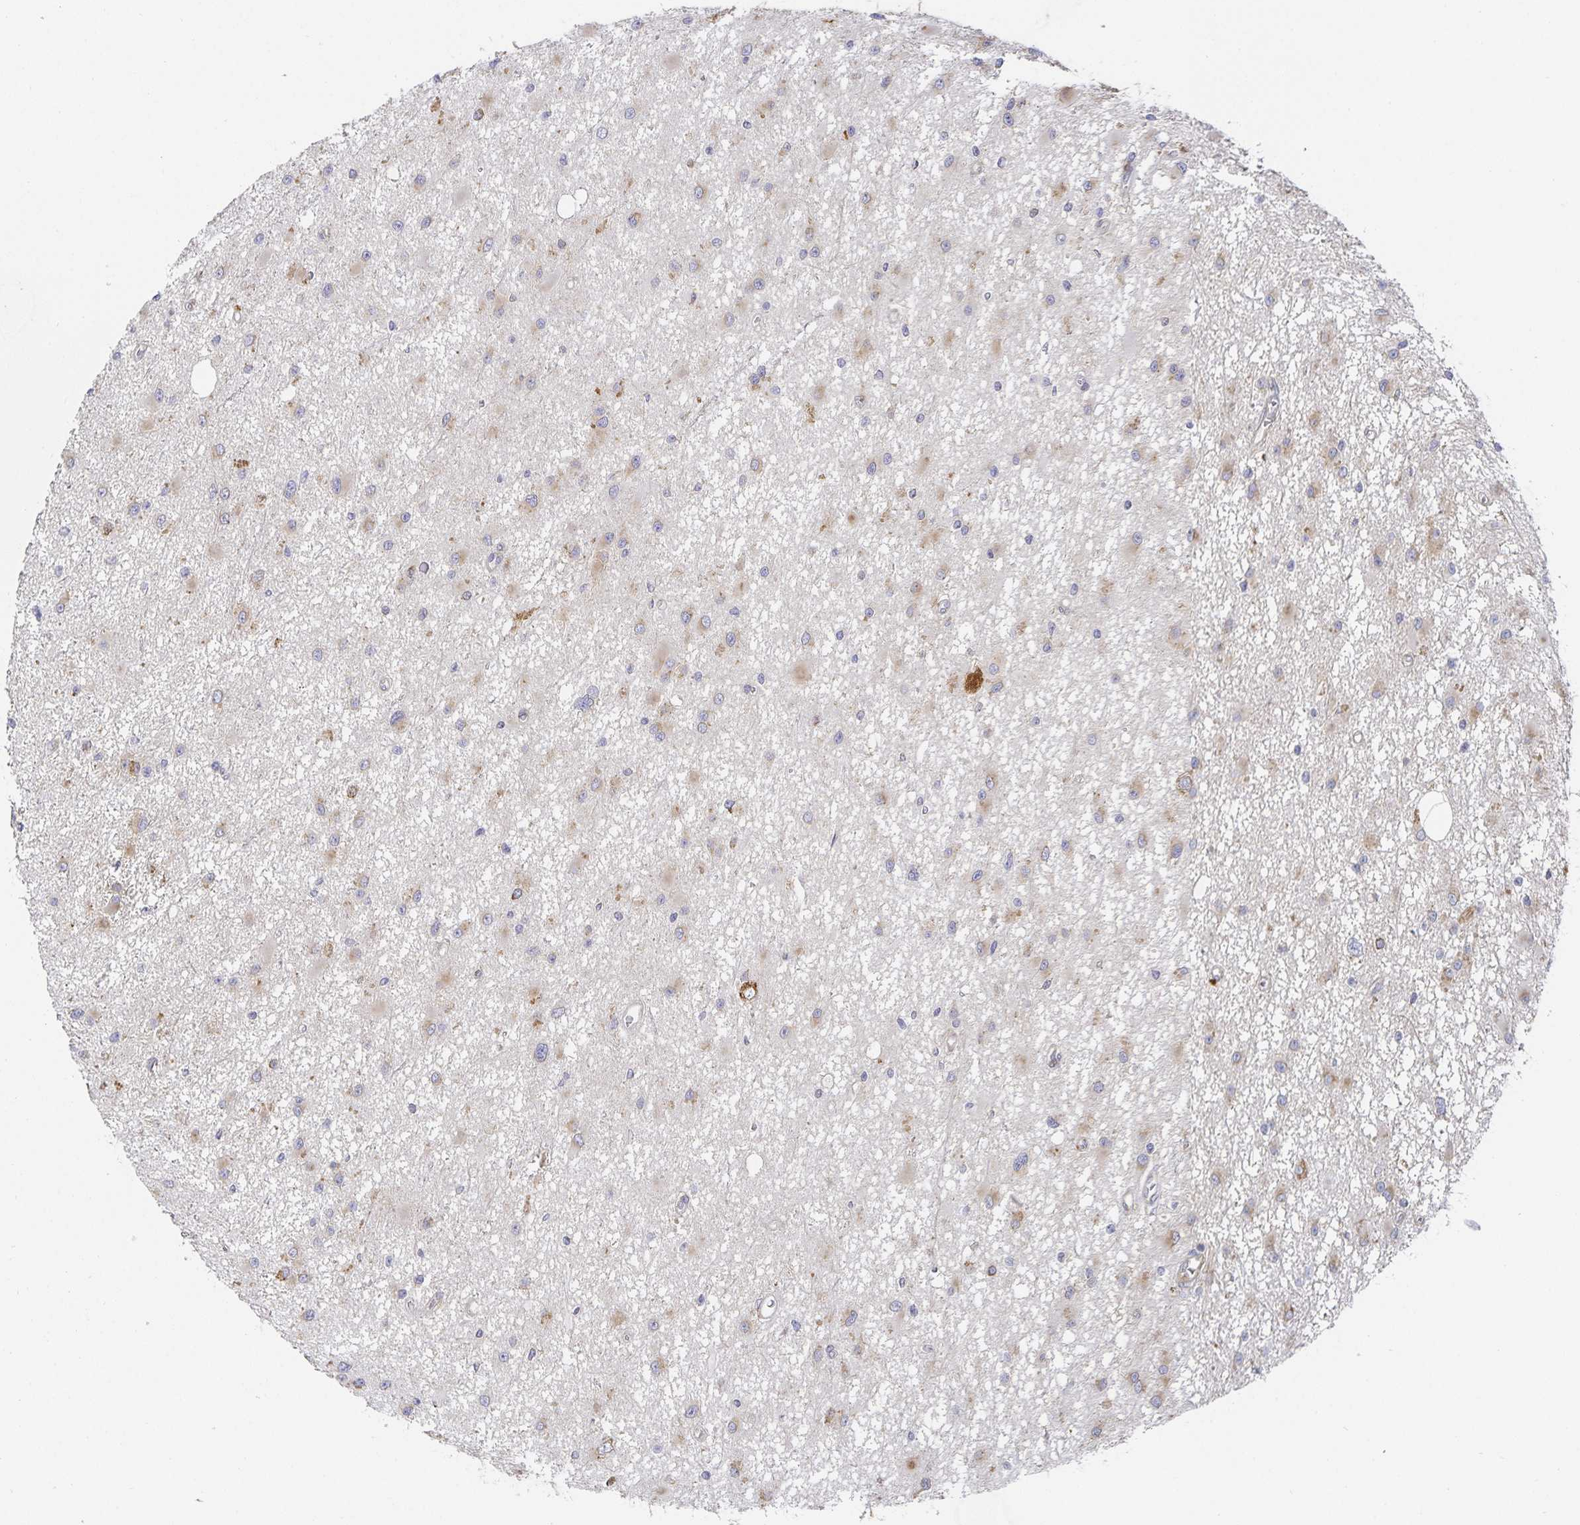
{"staining": {"intensity": "weak", "quantity": "<25%", "location": "cytoplasmic/membranous"}, "tissue": "glioma", "cell_type": "Tumor cells", "image_type": "cancer", "snomed": [{"axis": "morphology", "description": "Glioma, malignant, High grade"}, {"axis": "topography", "description": "Brain"}], "caption": "DAB immunohistochemical staining of human glioma reveals no significant expression in tumor cells.", "gene": "NOMO1", "patient": {"sex": "male", "age": 54}}